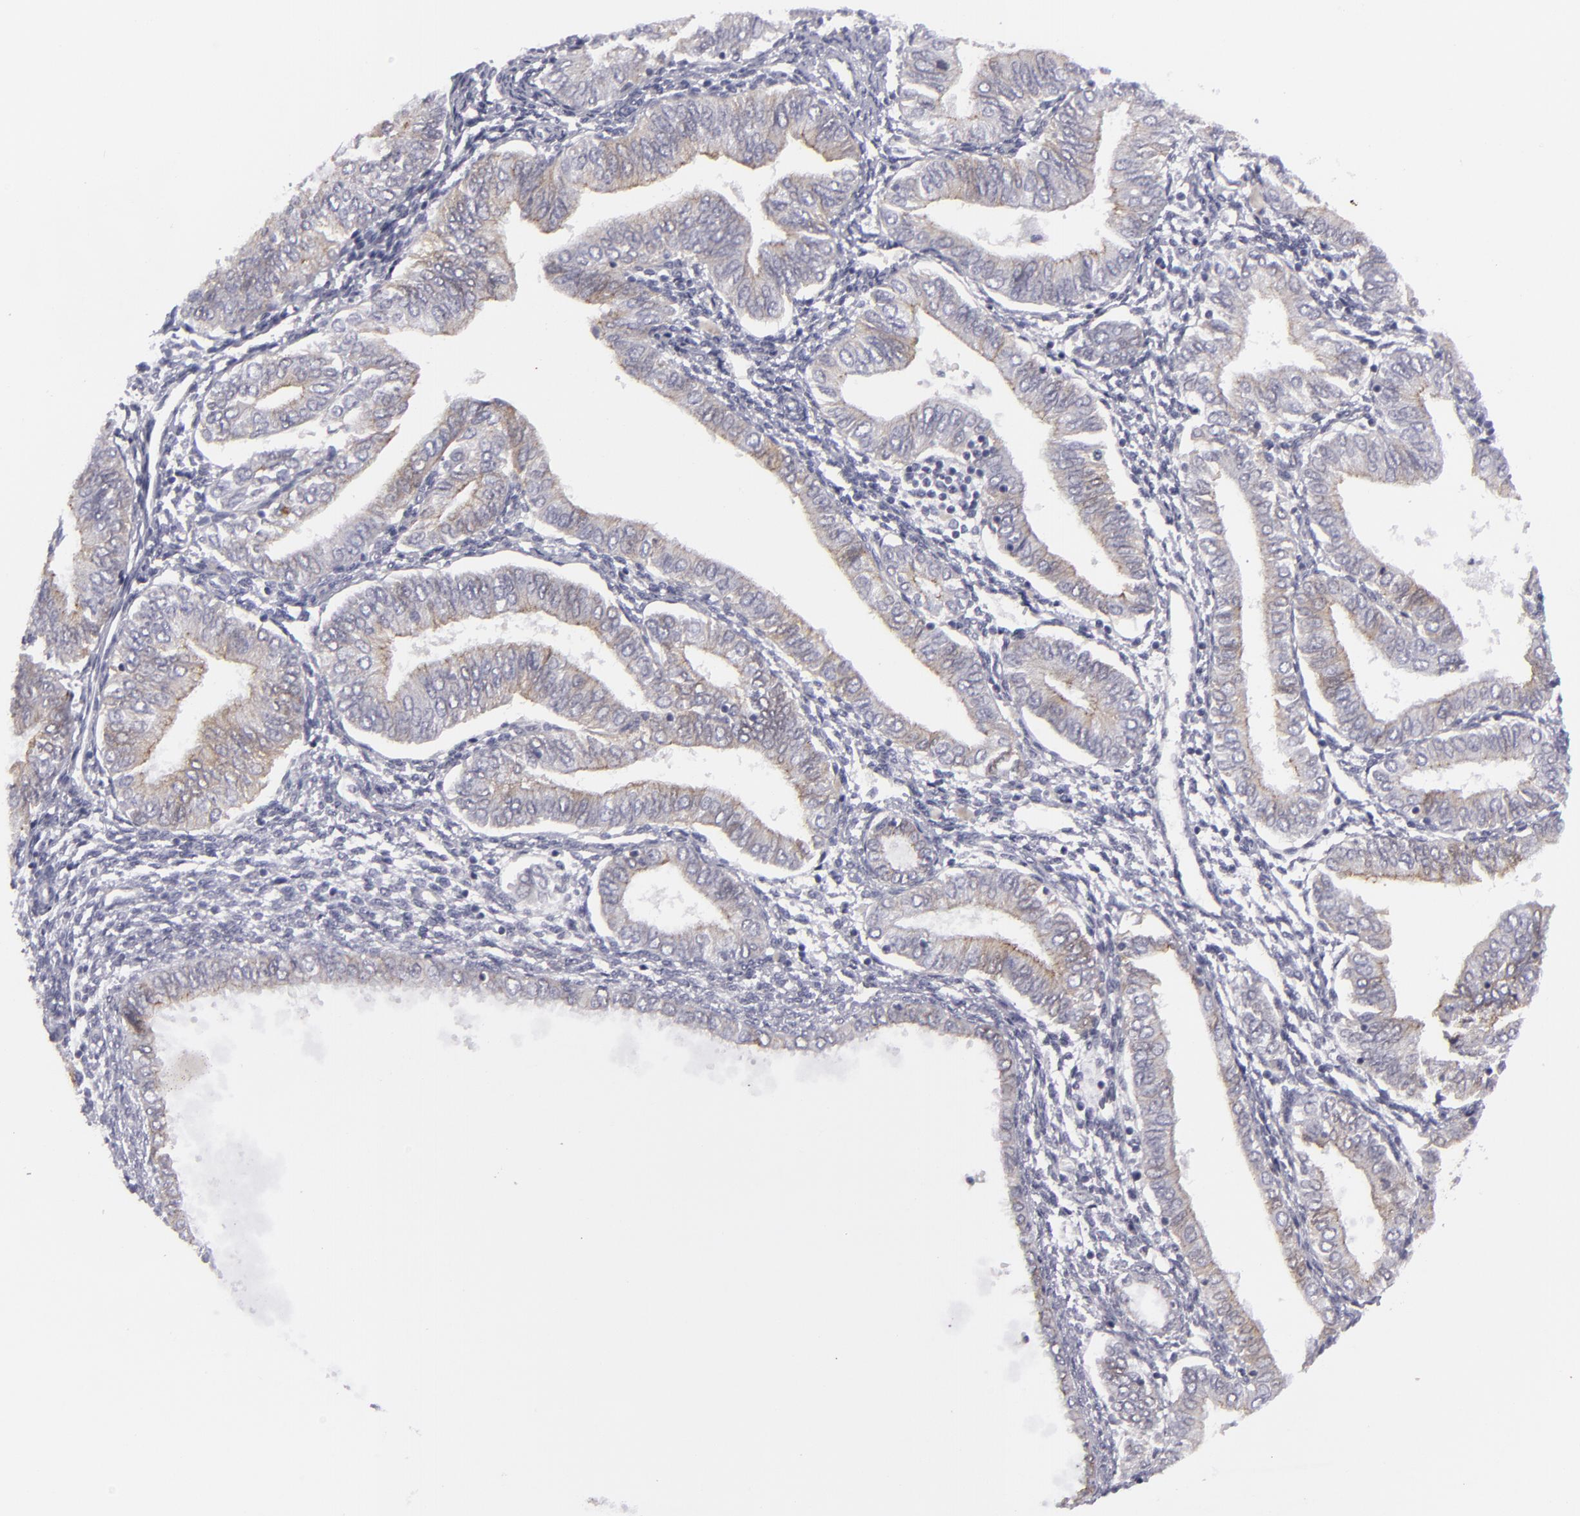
{"staining": {"intensity": "weak", "quantity": "<25%", "location": "cytoplasmic/membranous"}, "tissue": "endometrial cancer", "cell_type": "Tumor cells", "image_type": "cancer", "snomed": [{"axis": "morphology", "description": "Adenocarcinoma, NOS"}, {"axis": "topography", "description": "Endometrium"}], "caption": "Micrograph shows no protein staining in tumor cells of endometrial cancer tissue.", "gene": "JUP", "patient": {"sex": "female", "age": 51}}